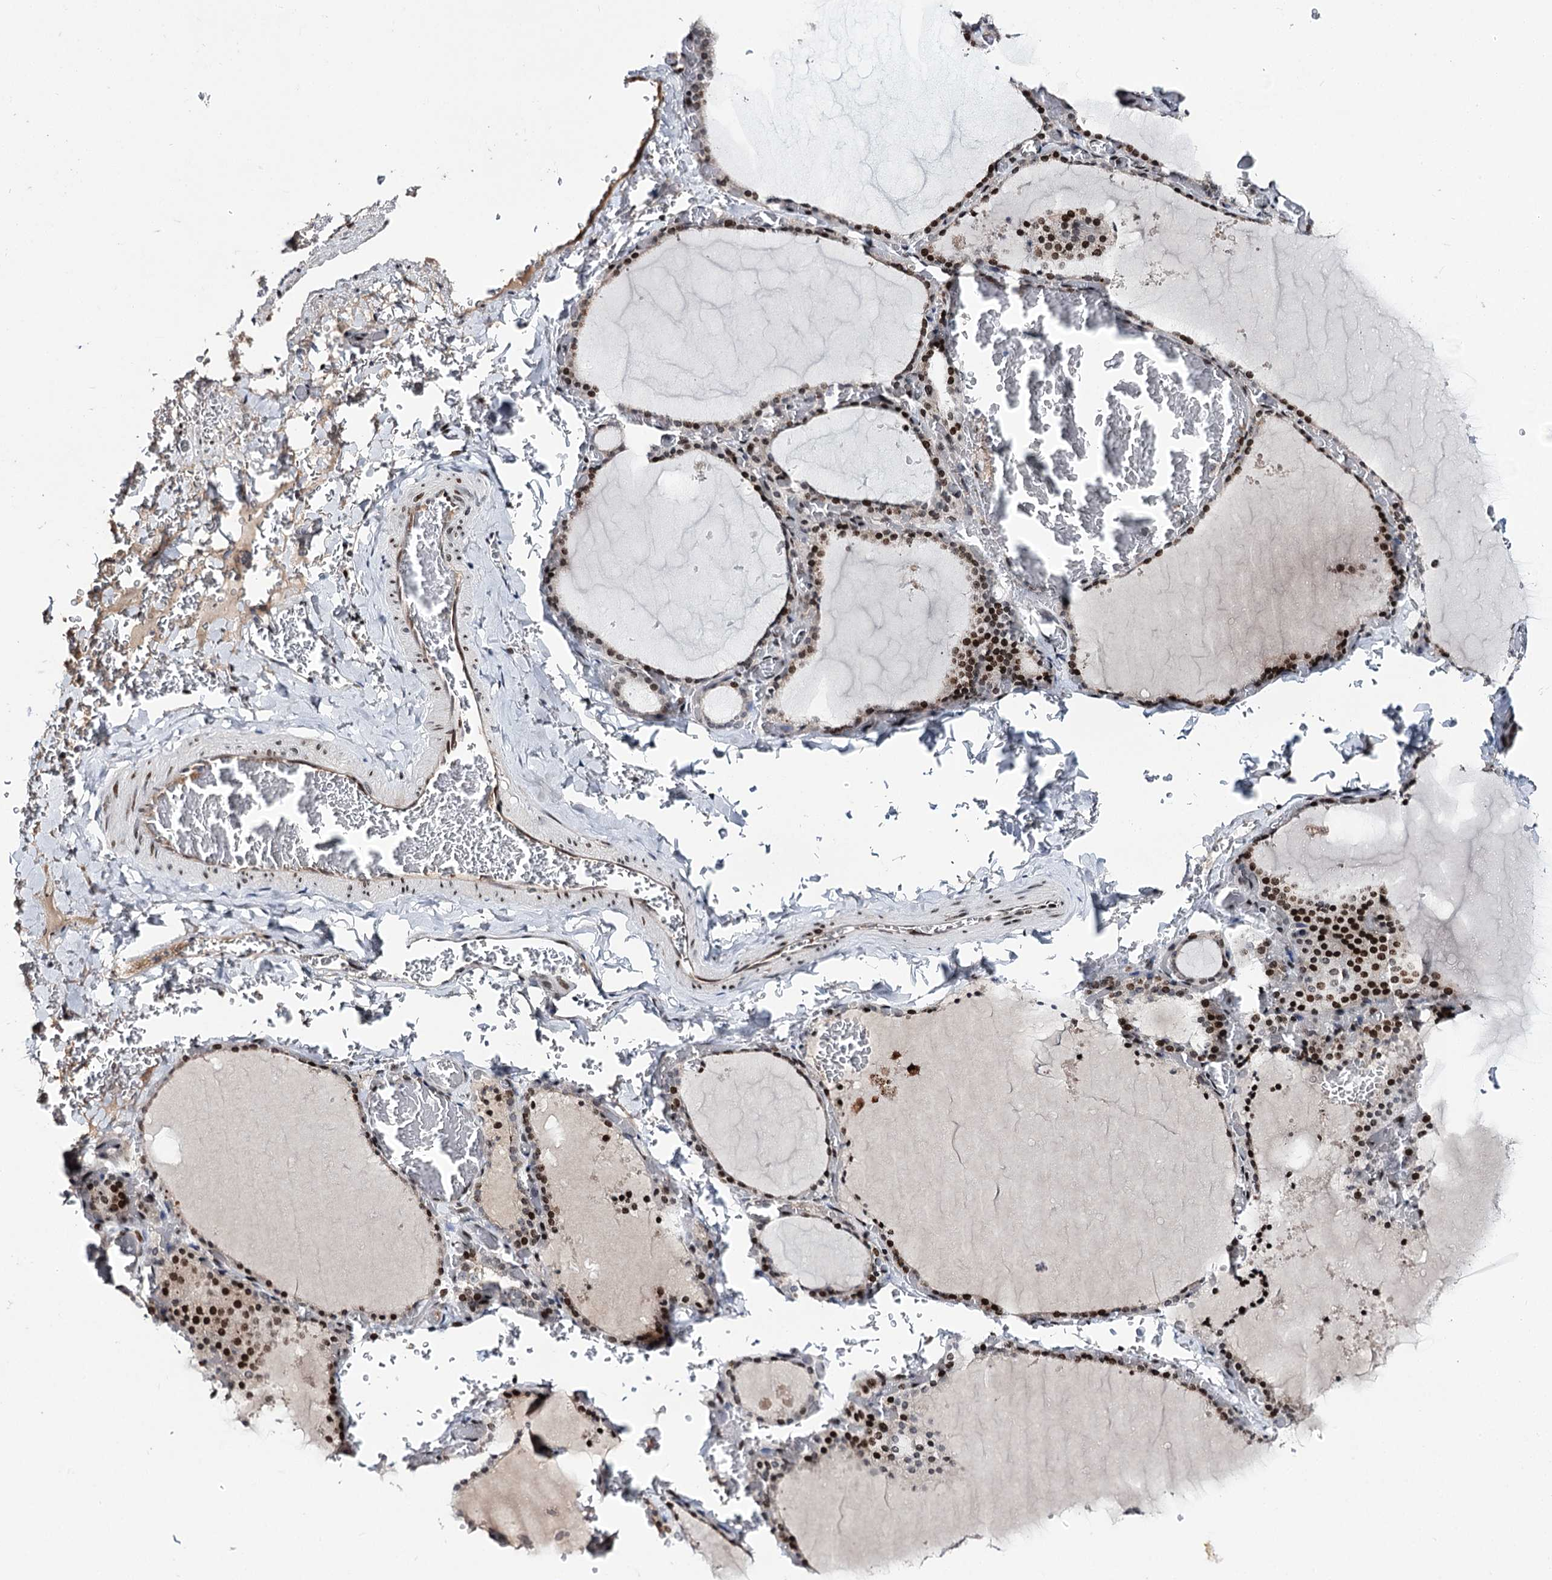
{"staining": {"intensity": "strong", "quantity": "25%-75%", "location": "nuclear"}, "tissue": "thyroid gland", "cell_type": "Glandular cells", "image_type": "normal", "snomed": [{"axis": "morphology", "description": "Normal tissue, NOS"}, {"axis": "topography", "description": "Thyroid gland"}], "caption": "This photomicrograph displays immunohistochemistry (IHC) staining of benign thyroid gland, with high strong nuclear staining in about 25%-75% of glandular cells.", "gene": "ITFG2", "patient": {"sex": "female", "age": 39}}